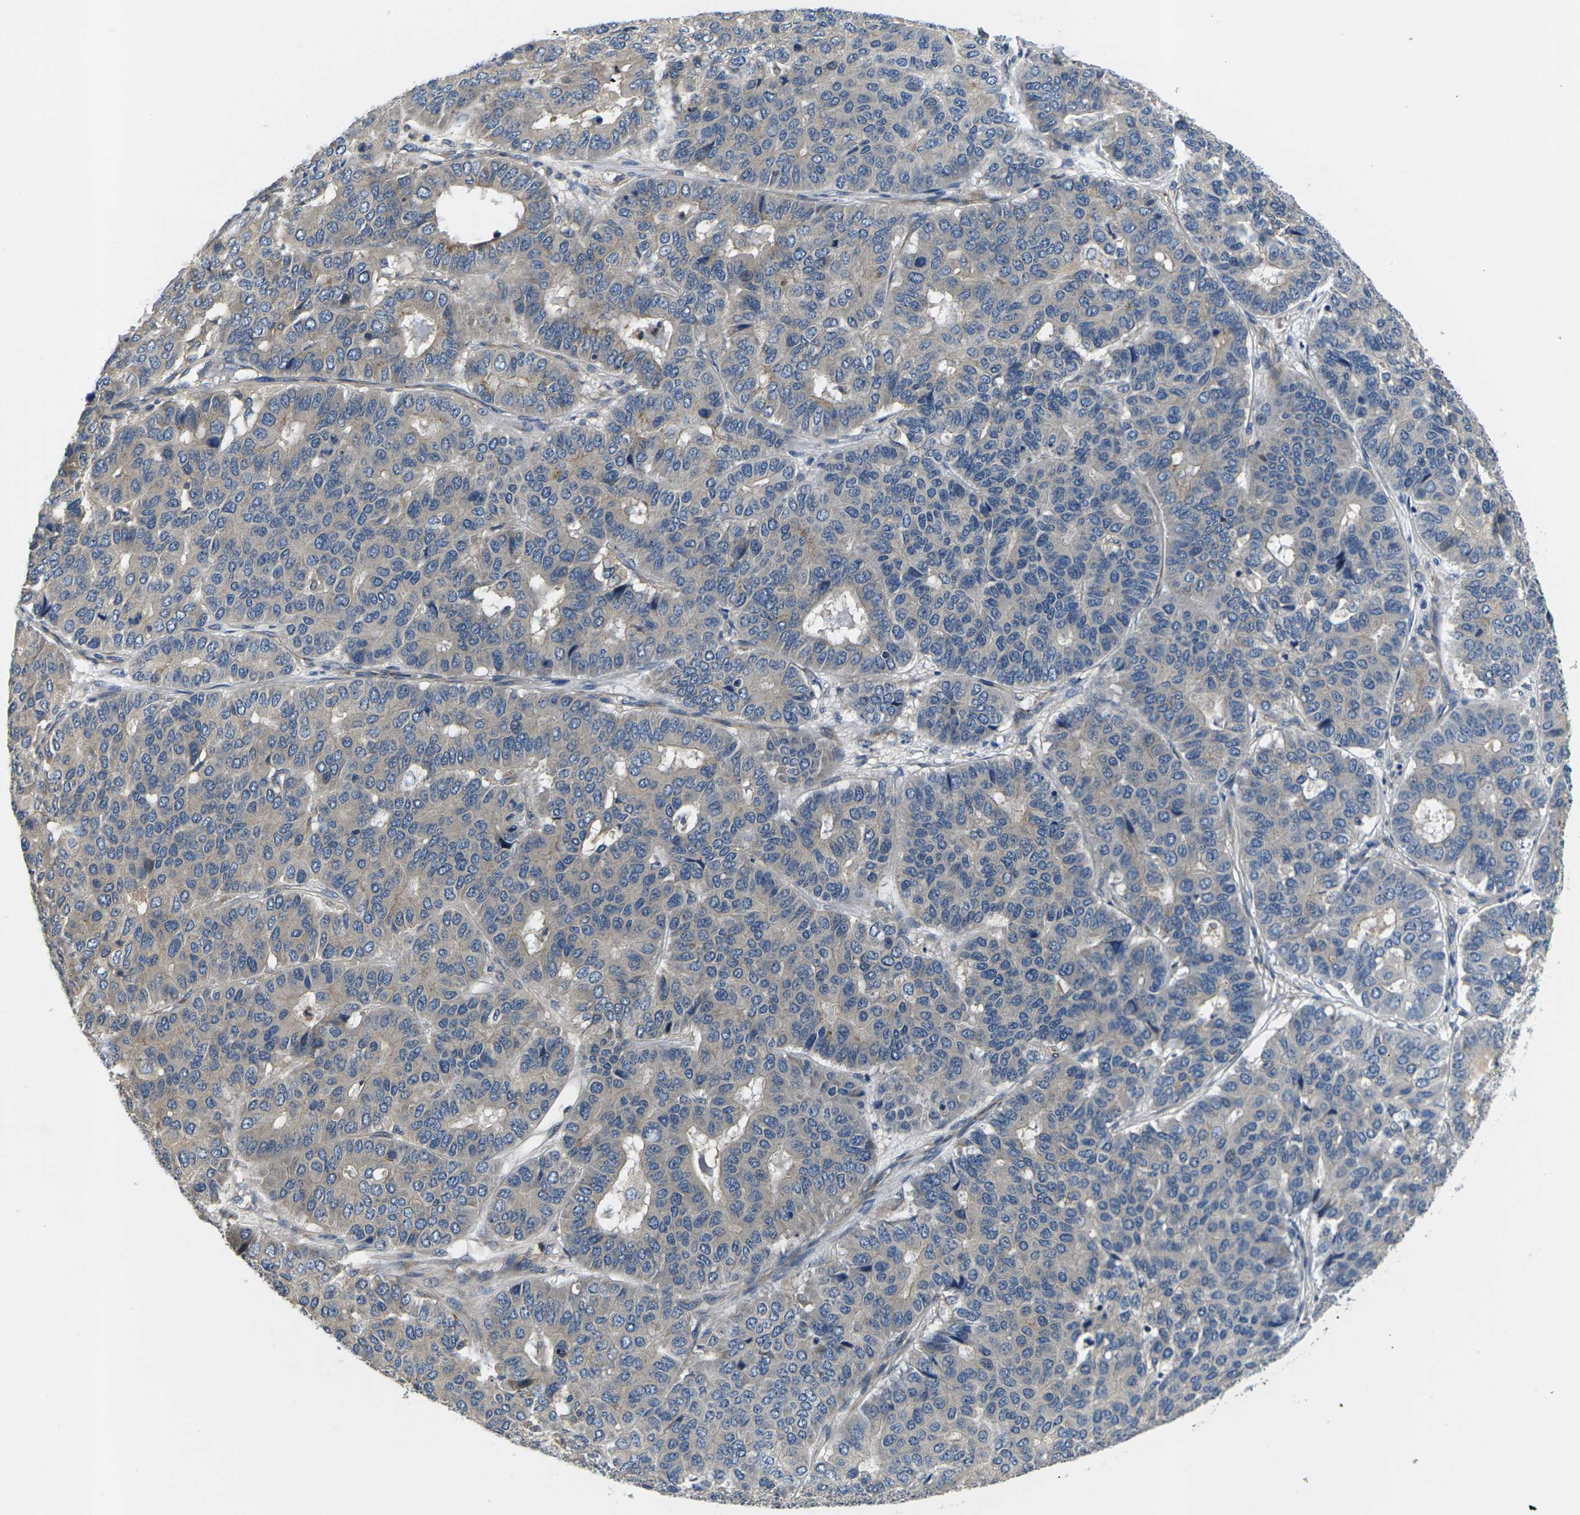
{"staining": {"intensity": "negative", "quantity": "none", "location": "none"}, "tissue": "pancreatic cancer", "cell_type": "Tumor cells", "image_type": "cancer", "snomed": [{"axis": "morphology", "description": "Adenocarcinoma, NOS"}, {"axis": "topography", "description": "Pancreas"}], "caption": "Pancreatic cancer (adenocarcinoma) was stained to show a protein in brown. There is no significant staining in tumor cells.", "gene": "PLCE1", "patient": {"sex": "male", "age": 50}}